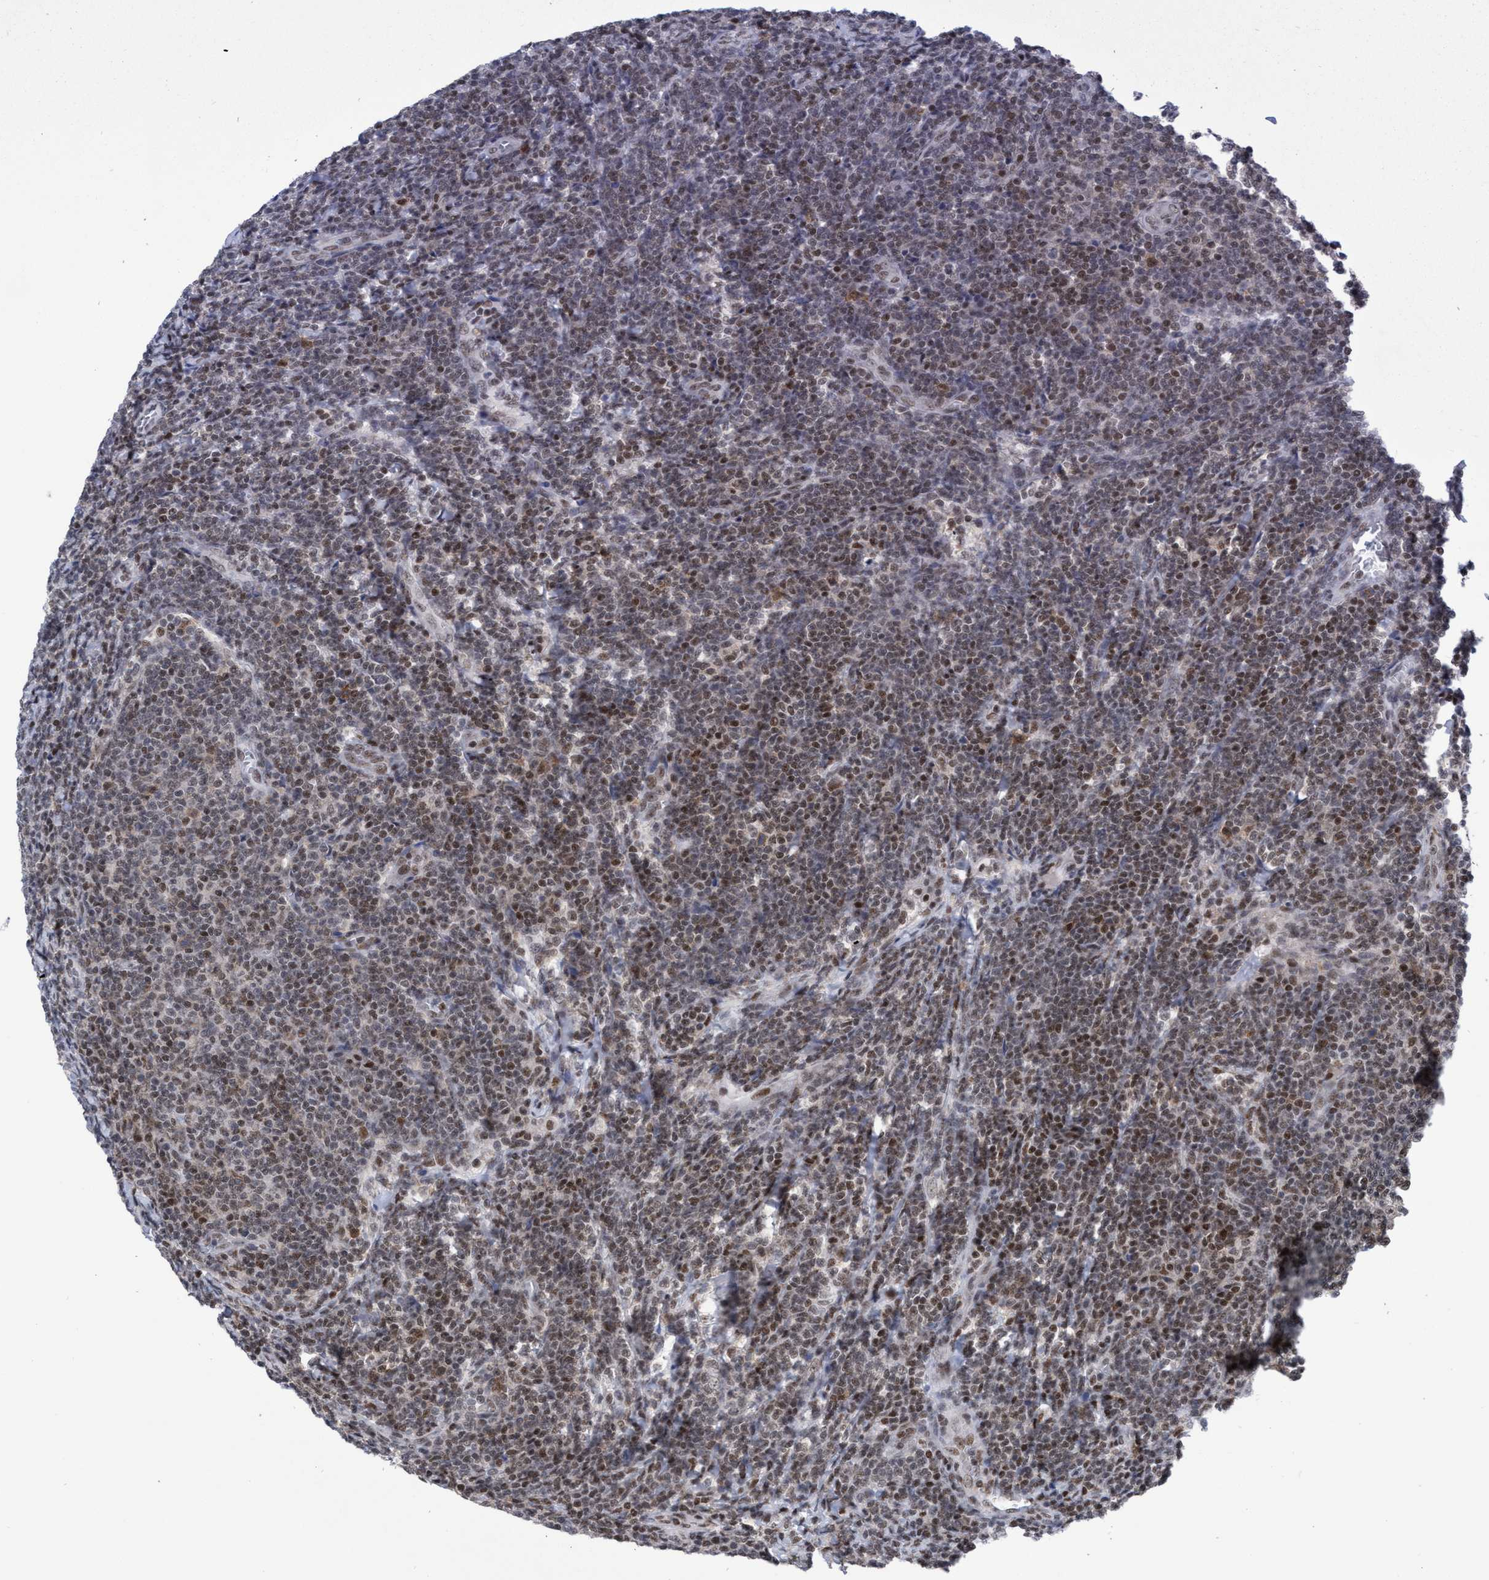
{"staining": {"intensity": "moderate", "quantity": "25%-75%", "location": "nuclear"}, "tissue": "lymphoma", "cell_type": "Tumor cells", "image_type": "cancer", "snomed": [{"axis": "morphology", "description": "Malignant lymphoma, non-Hodgkin's type, Low grade"}, {"axis": "topography", "description": "Lymph node"}], "caption": "This is an image of immunohistochemistry (IHC) staining of malignant lymphoma, non-Hodgkin's type (low-grade), which shows moderate expression in the nuclear of tumor cells.", "gene": "C9orf78", "patient": {"sex": "male", "age": 66}}